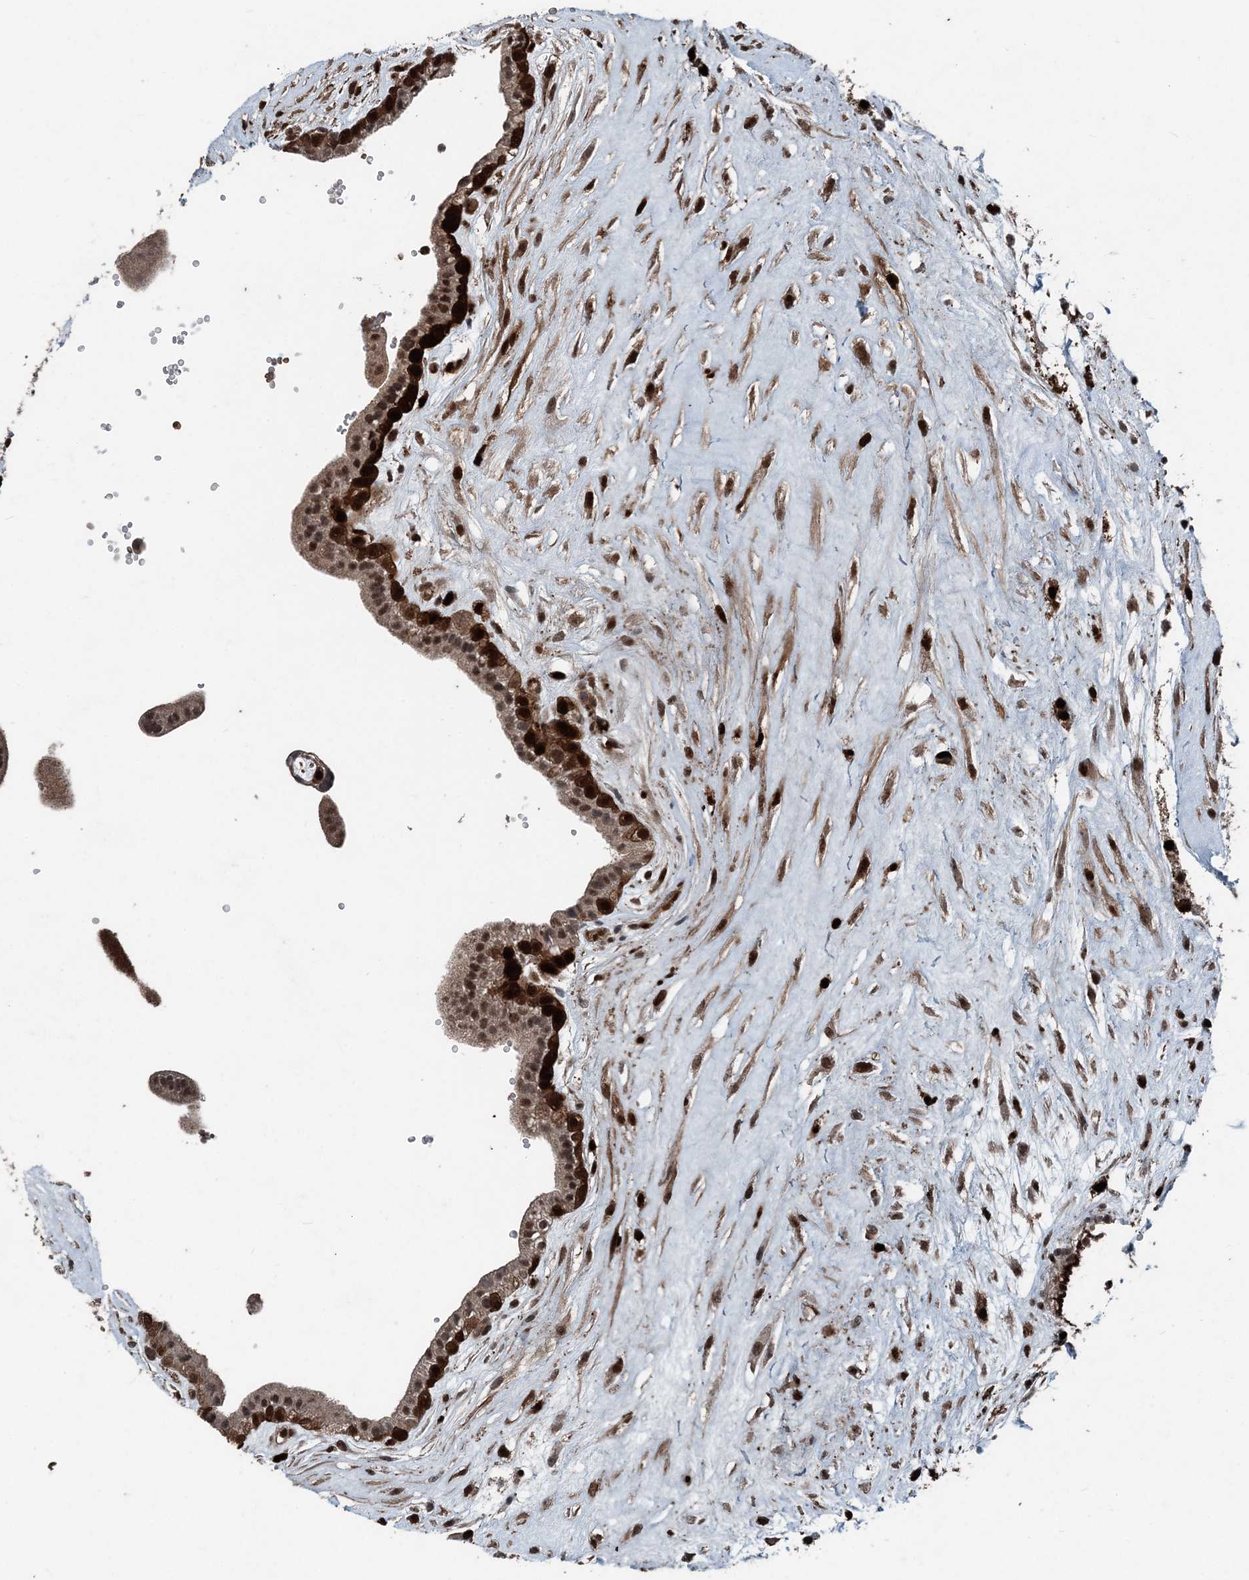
{"staining": {"intensity": "strong", "quantity": ">75%", "location": "cytoplasmic/membranous,nuclear"}, "tissue": "placenta", "cell_type": "Decidual cells", "image_type": "normal", "snomed": [{"axis": "morphology", "description": "Normal tissue, NOS"}, {"axis": "topography", "description": "Placenta"}], "caption": "Immunohistochemistry of unremarkable placenta exhibits high levels of strong cytoplasmic/membranous,nuclear positivity in about >75% of decidual cells.", "gene": "CFL1", "patient": {"sex": "female", "age": 18}}